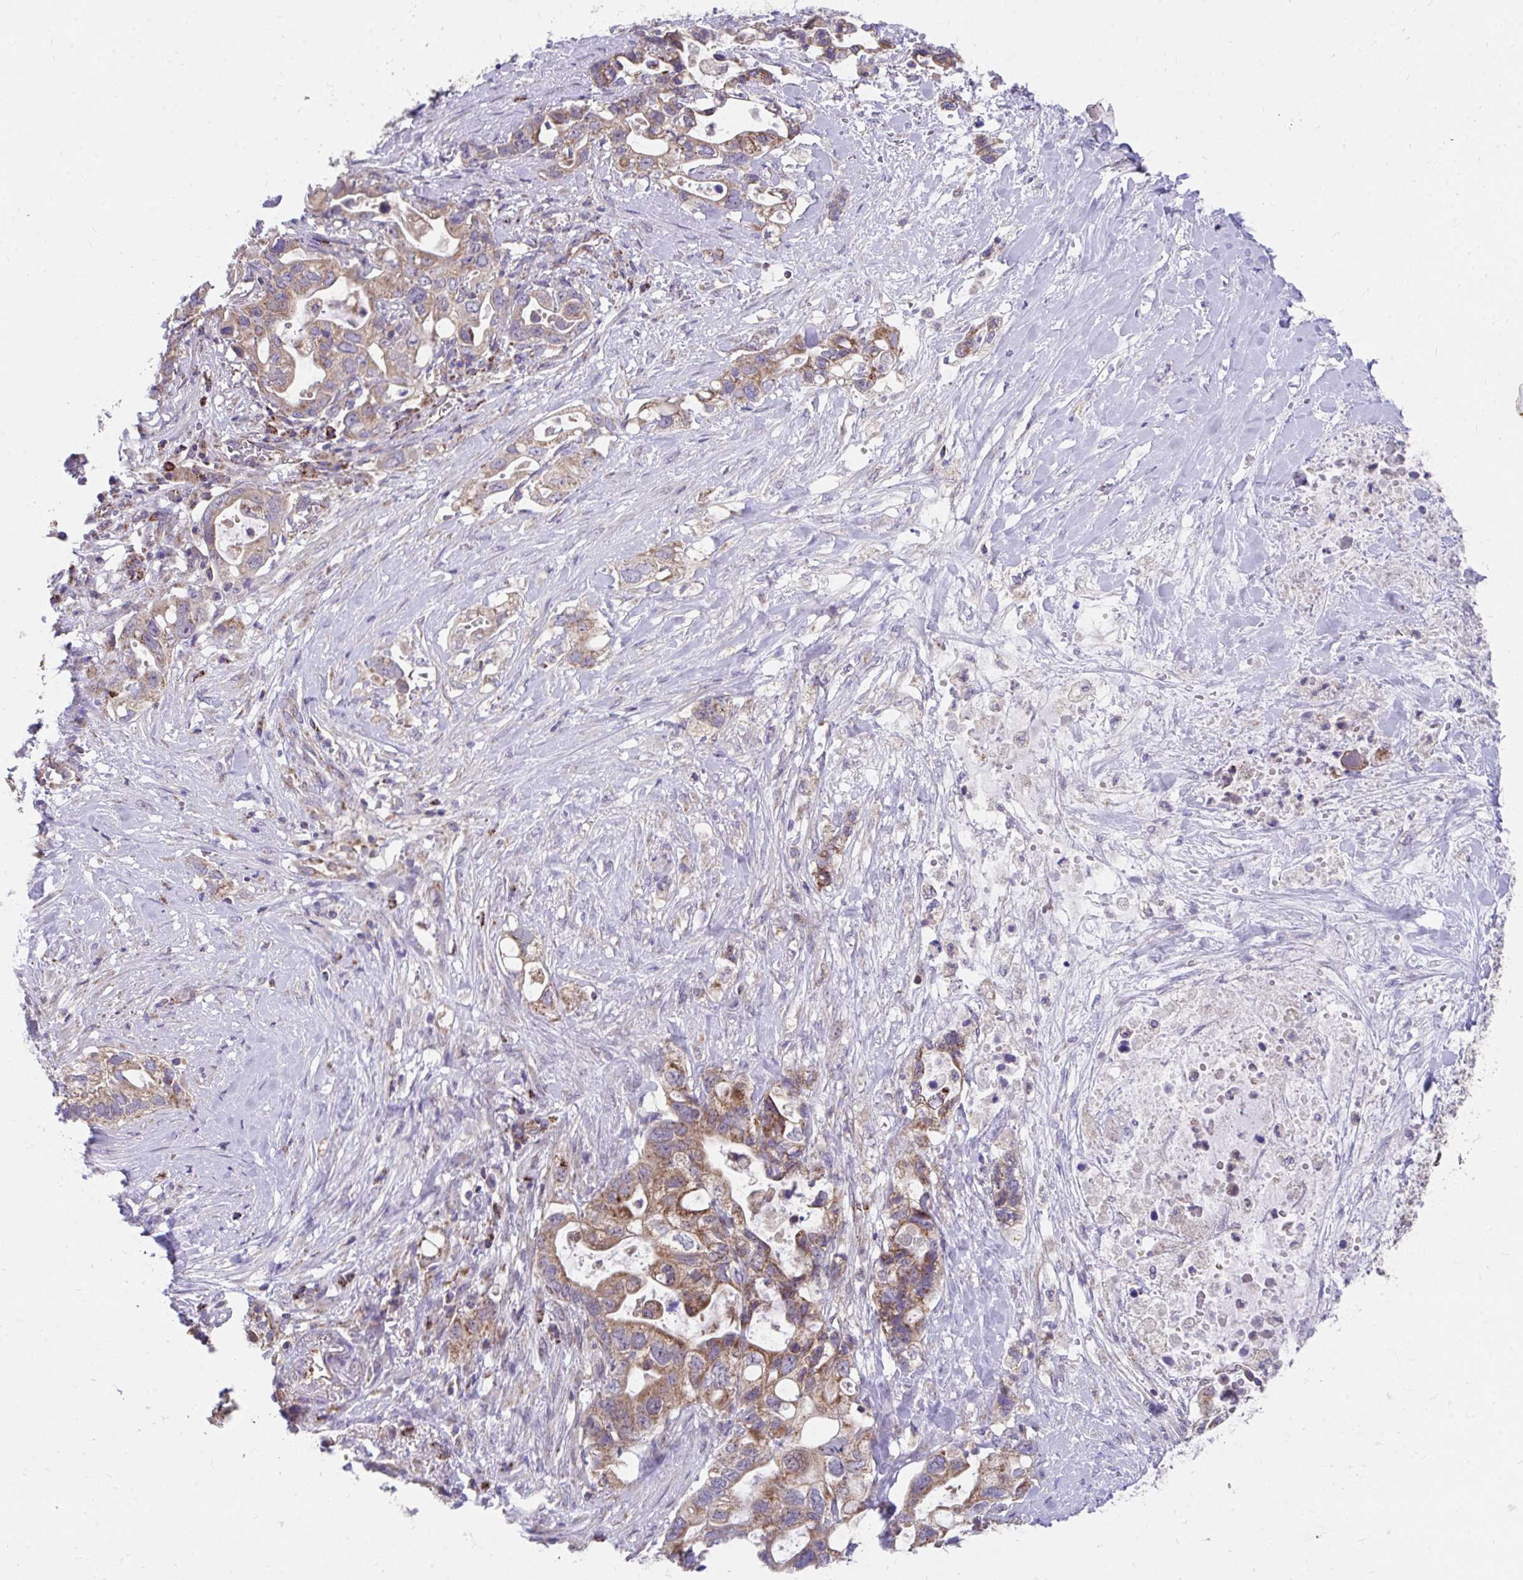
{"staining": {"intensity": "moderate", "quantity": ">75%", "location": "cytoplasmic/membranous"}, "tissue": "pancreatic cancer", "cell_type": "Tumor cells", "image_type": "cancer", "snomed": [{"axis": "morphology", "description": "Adenocarcinoma, NOS"}, {"axis": "topography", "description": "Pancreas"}], "caption": "This histopathology image exhibits immunohistochemistry (IHC) staining of pancreatic cancer, with medium moderate cytoplasmic/membranous expression in about >75% of tumor cells.", "gene": "FHIP1B", "patient": {"sex": "female", "age": 72}}